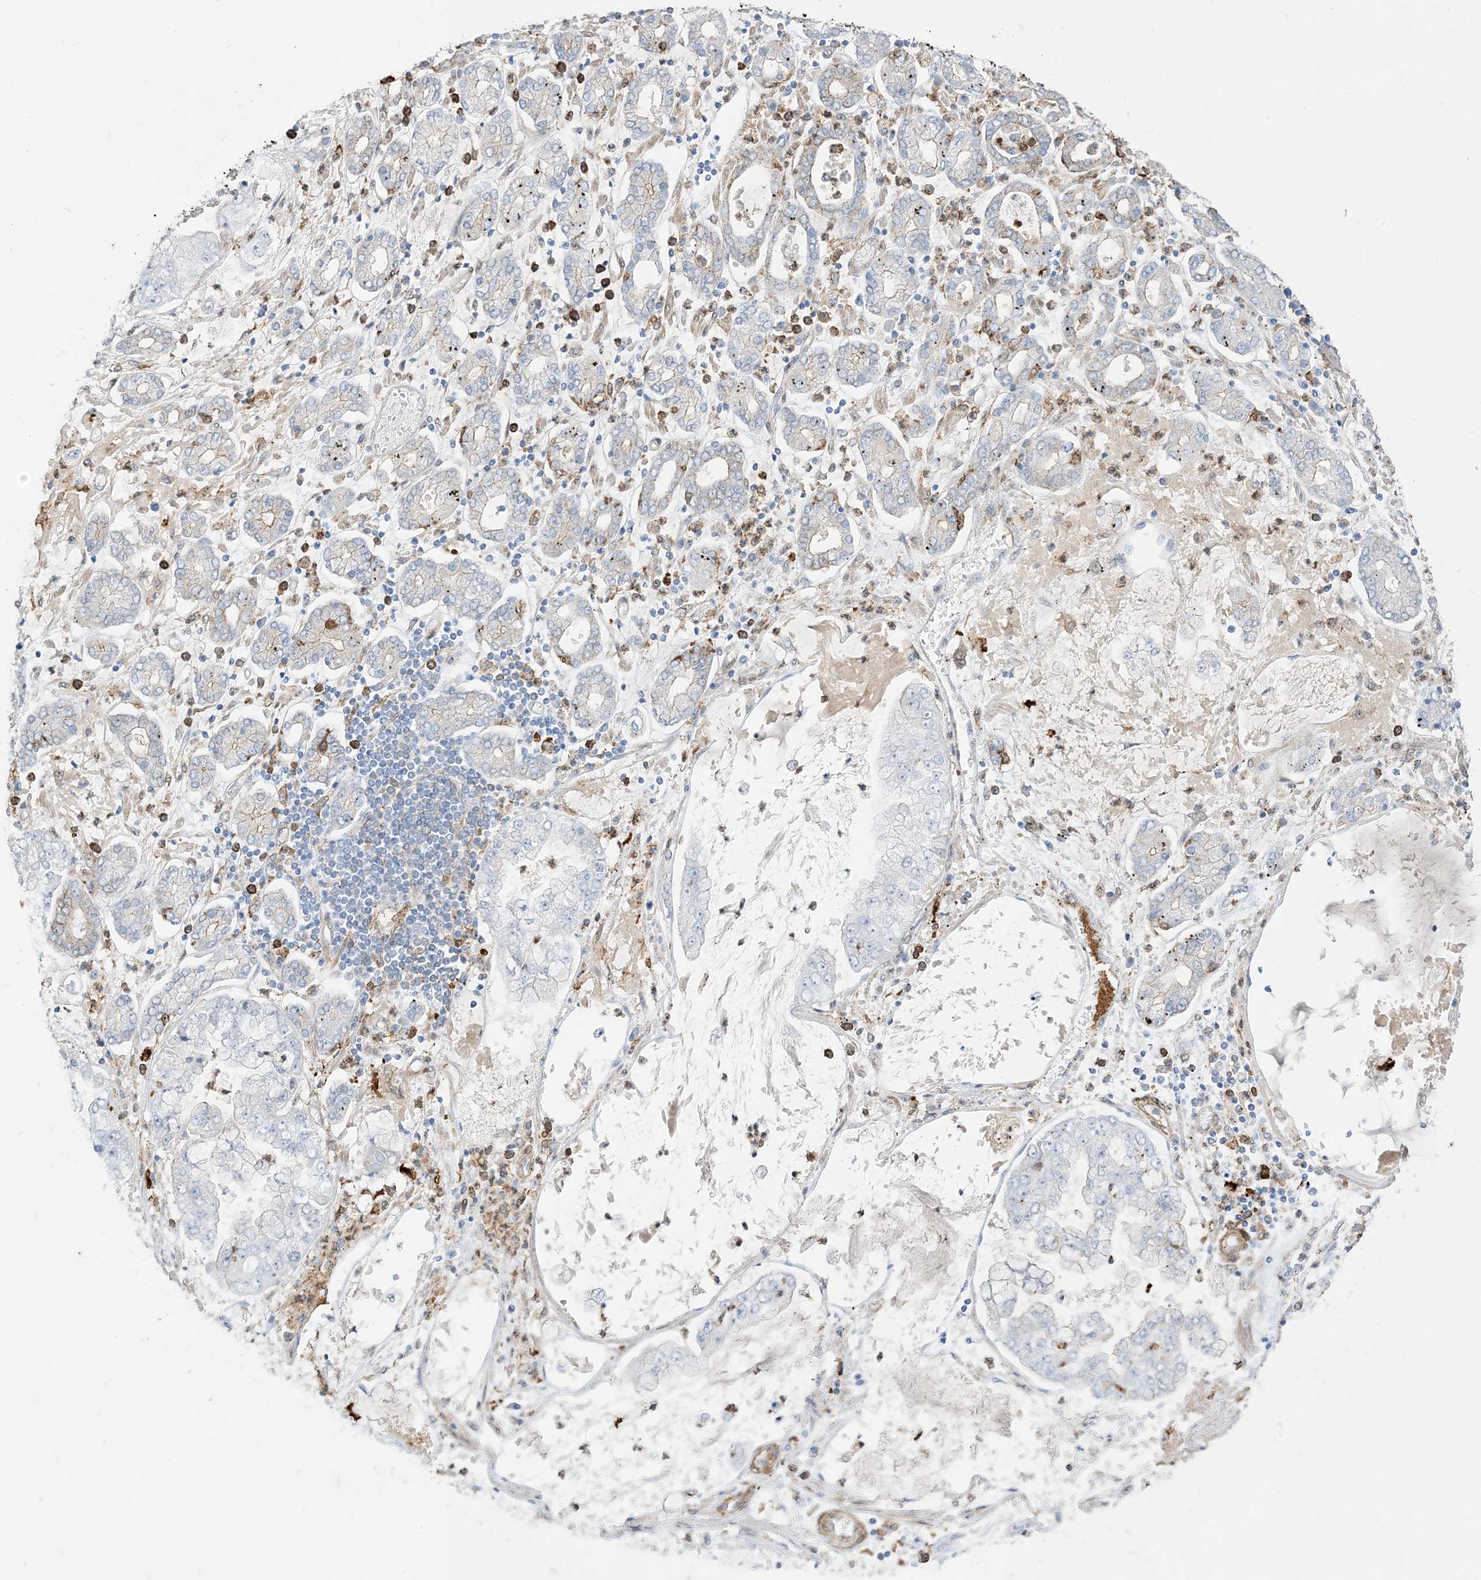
{"staining": {"intensity": "negative", "quantity": "none", "location": "none"}, "tissue": "stomach cancer", "cell_type": "Tumor cells", "image_type": "cancer", "snomed": [{"axis": "morphology", "description": "Adenocarcinoma, NOS"}, {"axis": "topography", "description": "Stomach"}], "caption": "Immunohistochemistry (IHC) histopathology image of human stomach cancer (adenocarcinoma) stained for a protein (brown), which shows no expression in tumor cells.", "gene": "GSN", "patient": {"sex": "male", "age": 76}}